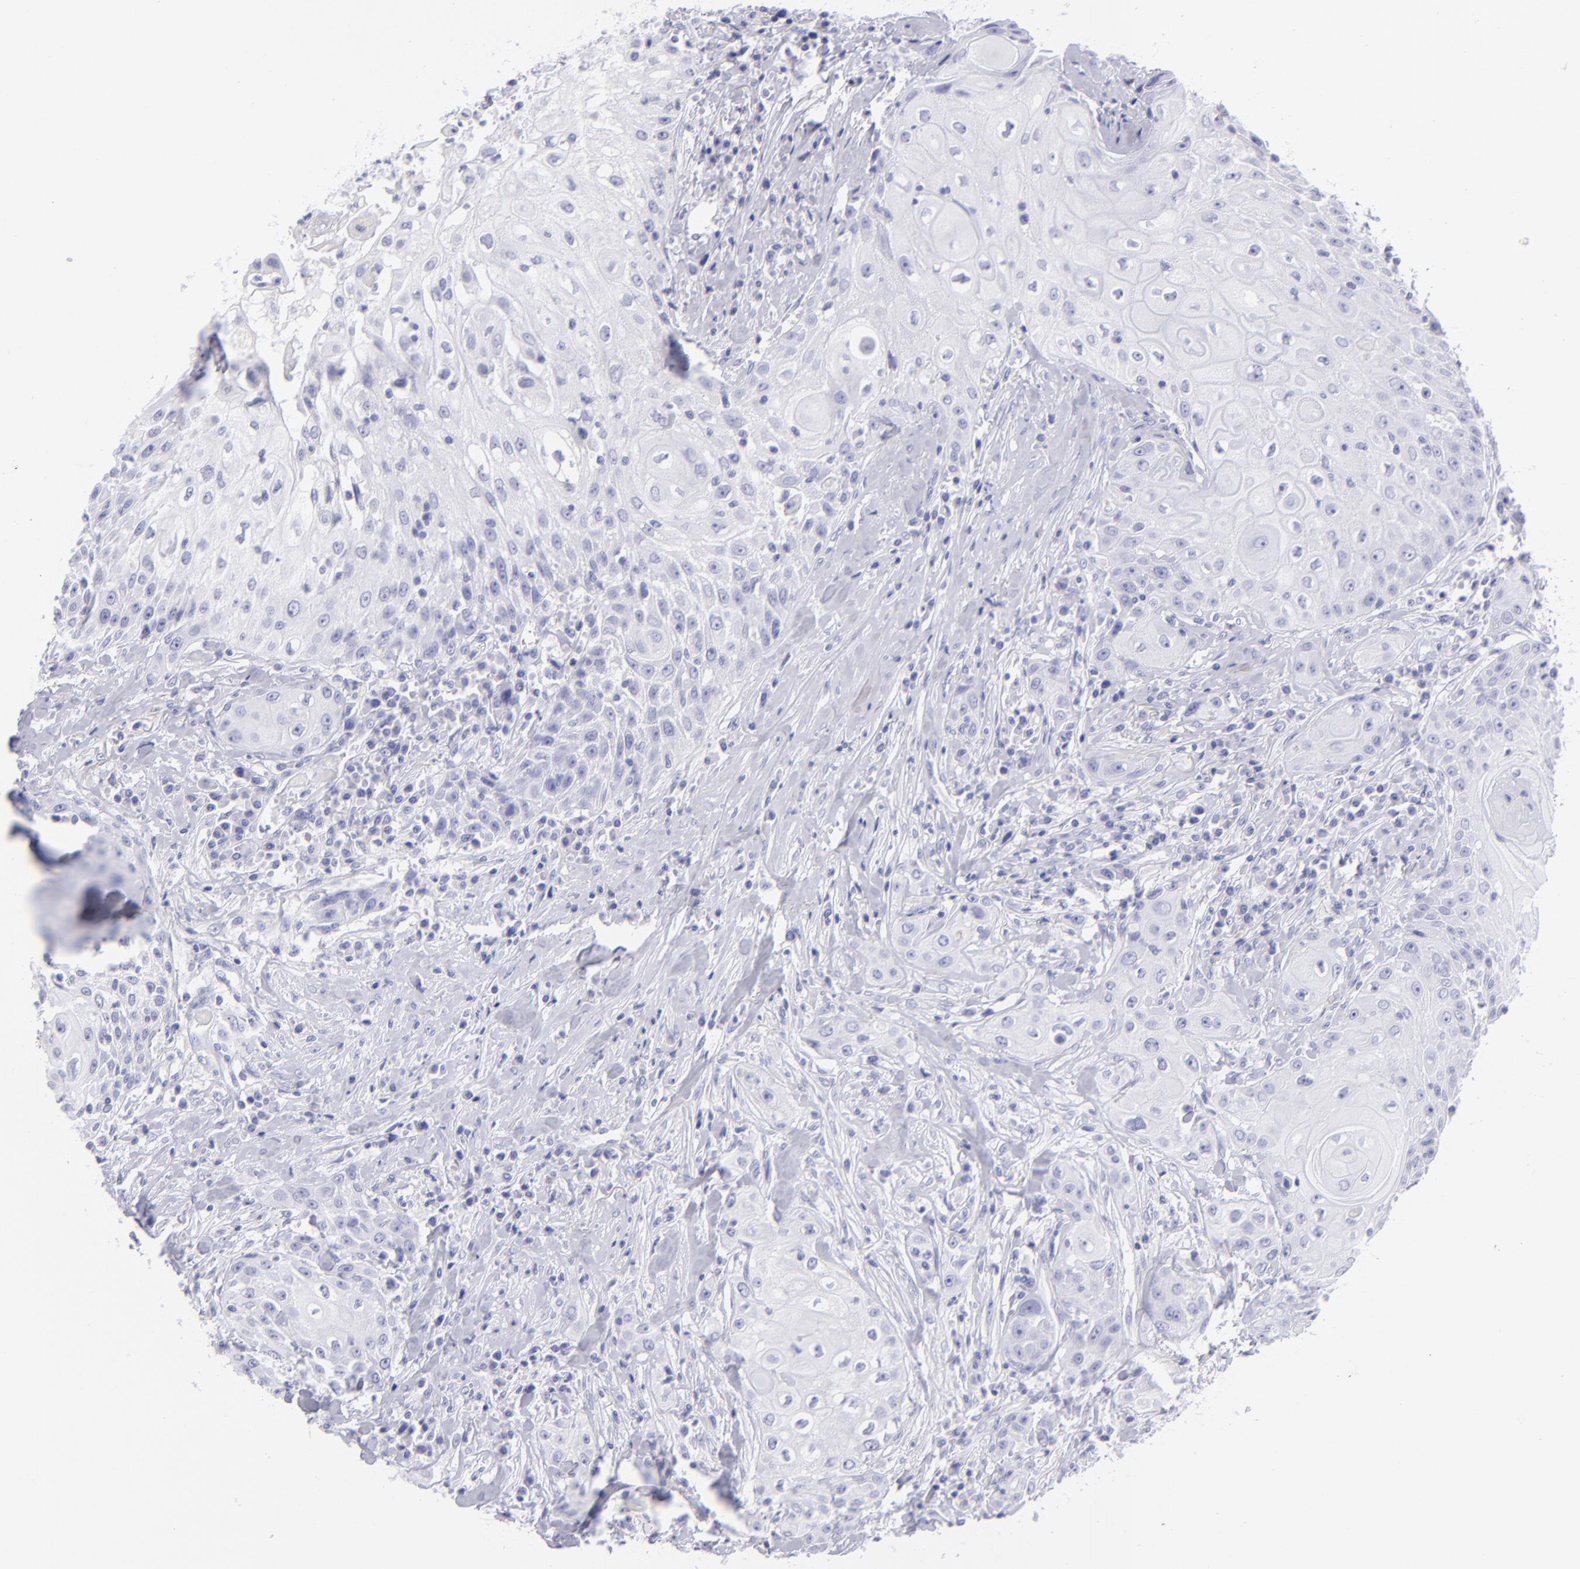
{"staining": {"intensity": "negative", "quantity": "none", "location": "none"}, "tissue": "head and neck cancer", "cell_type": "Tumor cells", "image_type": "cancer", "snomed": [{"axis": "morphology", "description": "Squamous cell carcinoma, NOS"}, {"axis": "topography", "description": "Oral tissue"}, {"axis": "topography", "description": "Head-Neck"}], "caption": "High power microscopy micrograph of an immunohistochemistry image of head and neck squamous cell carcinoma, revealing no significant positivity in tumor cells.", "gene": "SLC1A2", "patient": {"sex": "female", "age": 82}}